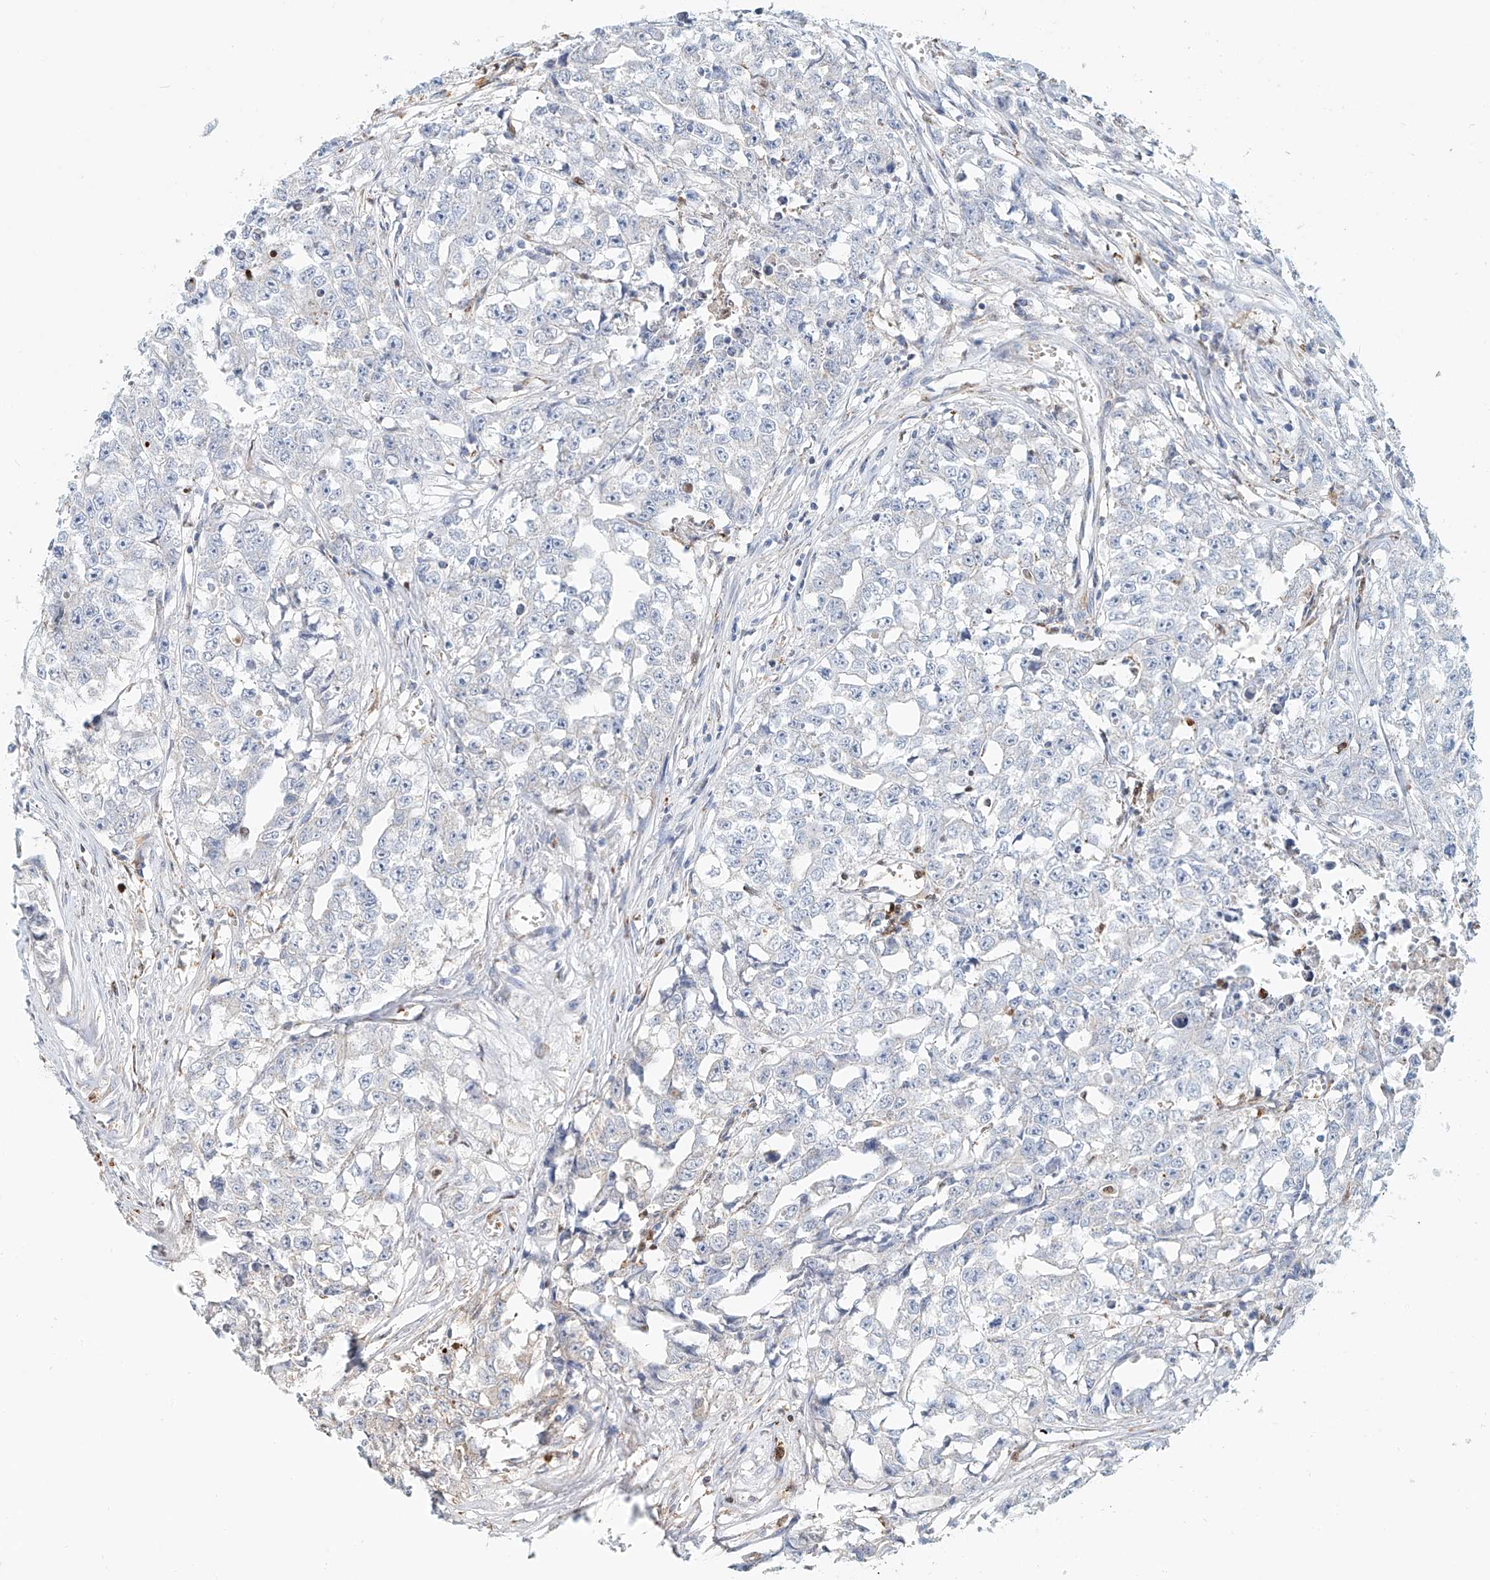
{"staining": {"intensity": "negative", "quantity": "none", "location": "none"}, "tissue": "testis cancer", "cell_type": "Tumor cells", "image_type": "cancer", "snomed": [{"axis": "morphology", "description": "Seminoma, NOS"}, {"axis": "morphology", "description": "Carcinoma, Embryonal, NOS"}, {"axis": "topography", "description": "Testis"}], "caption": "Immunohistochemical staining of seminoma (testis) reveals no significant positivity in tumor cells. (DAB immunohistochemistry (IHC), high magnification).", "gene": "PTPRA", "patient": {"sex": "male", "age": 43}}